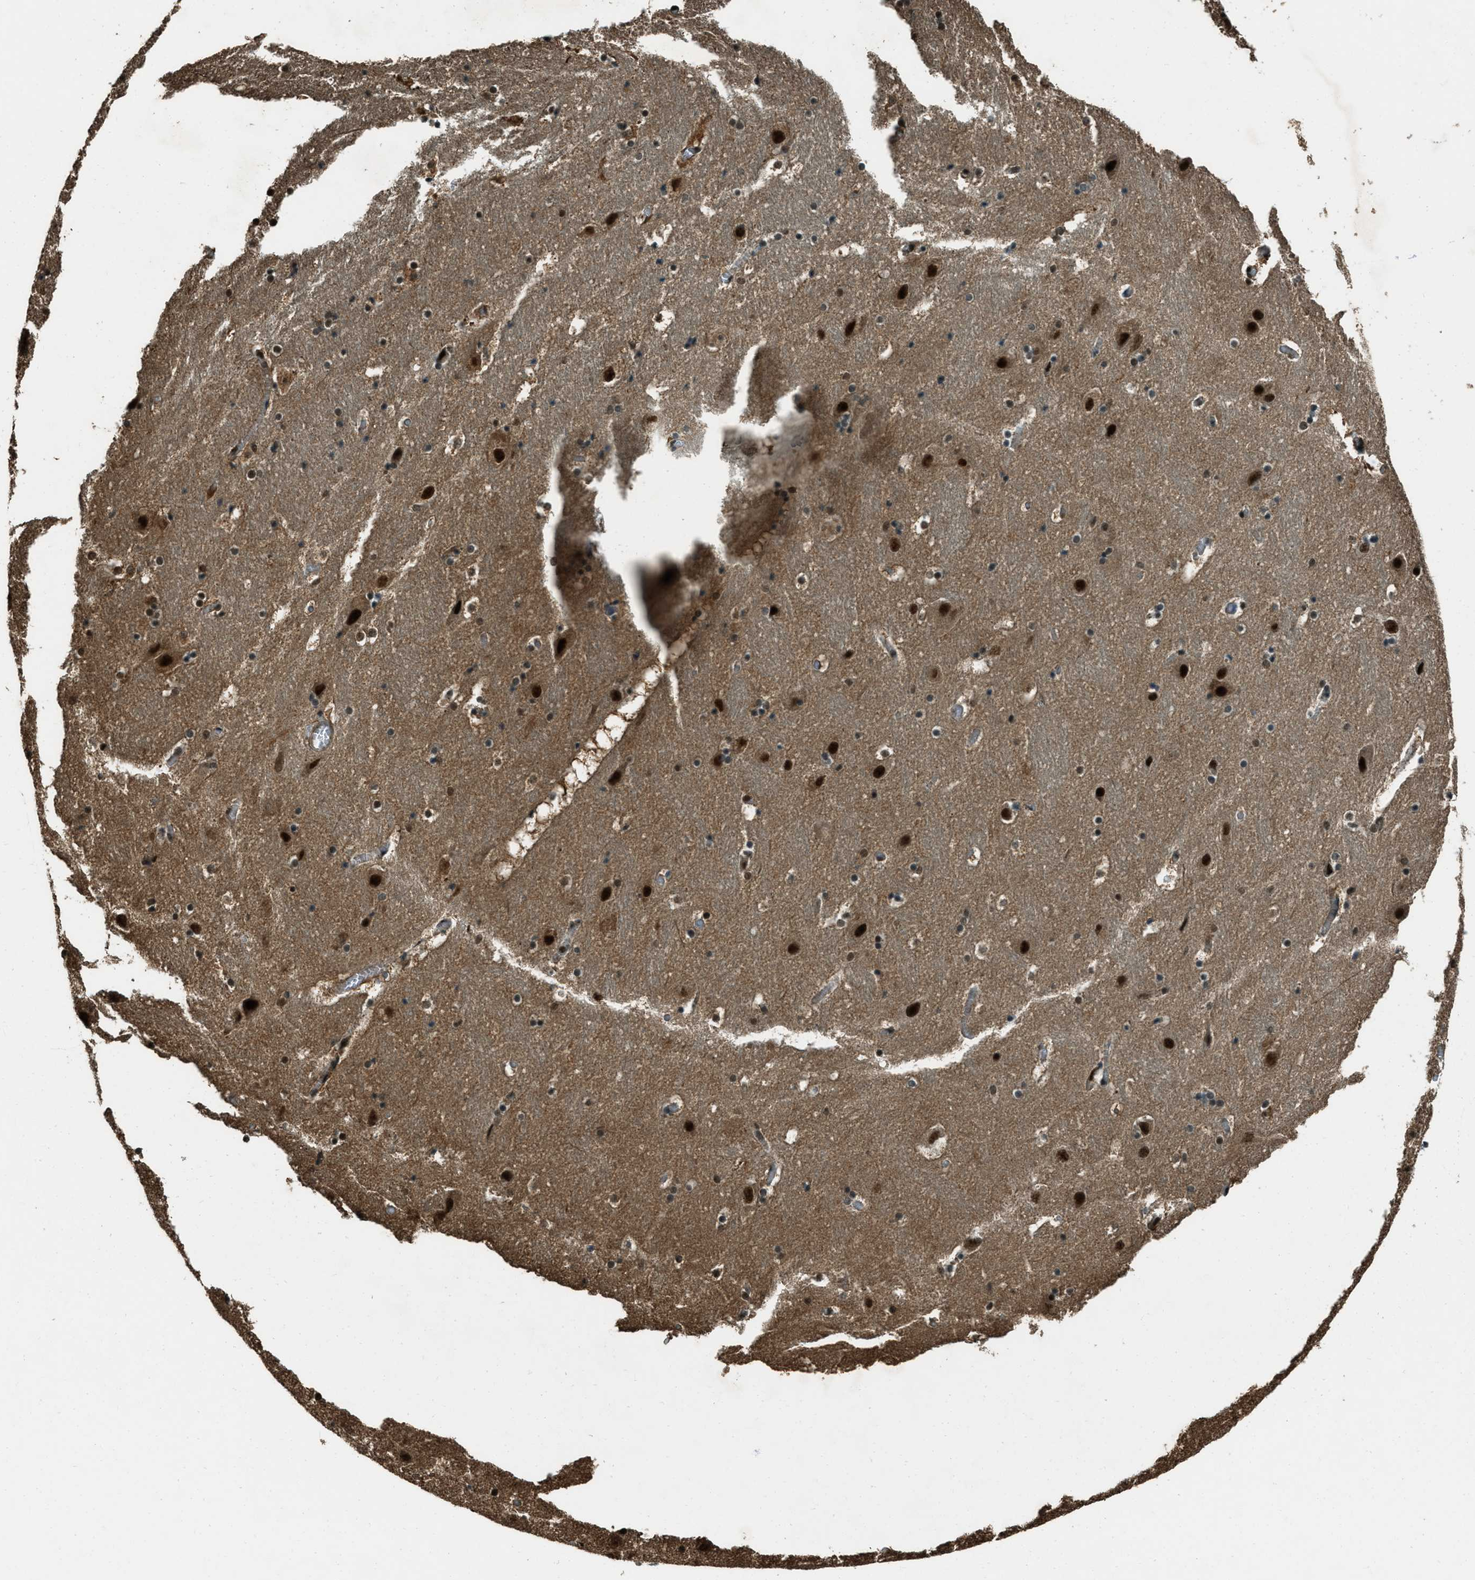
{"staining": {"intensity": "moderate", "quantity": "25%-75%", "location": "nuclear"}, "tissue": "hippocampus", "cell_type": "Glial cells", "image_type": "normal", "snomed": [{"axis": "morphology", "description": "Normal tissue, NOS"}, {"axis": "topography", "description": "Hippocampus"}], "caption": "High-power microscopy captured an IHC micrograph of normal hippocampus, revealing moderate nuclear staining in approximately 25%-75% of glial cells.", "gene": "TARDBP", "patient": {"sex": "male", "age": 45}}